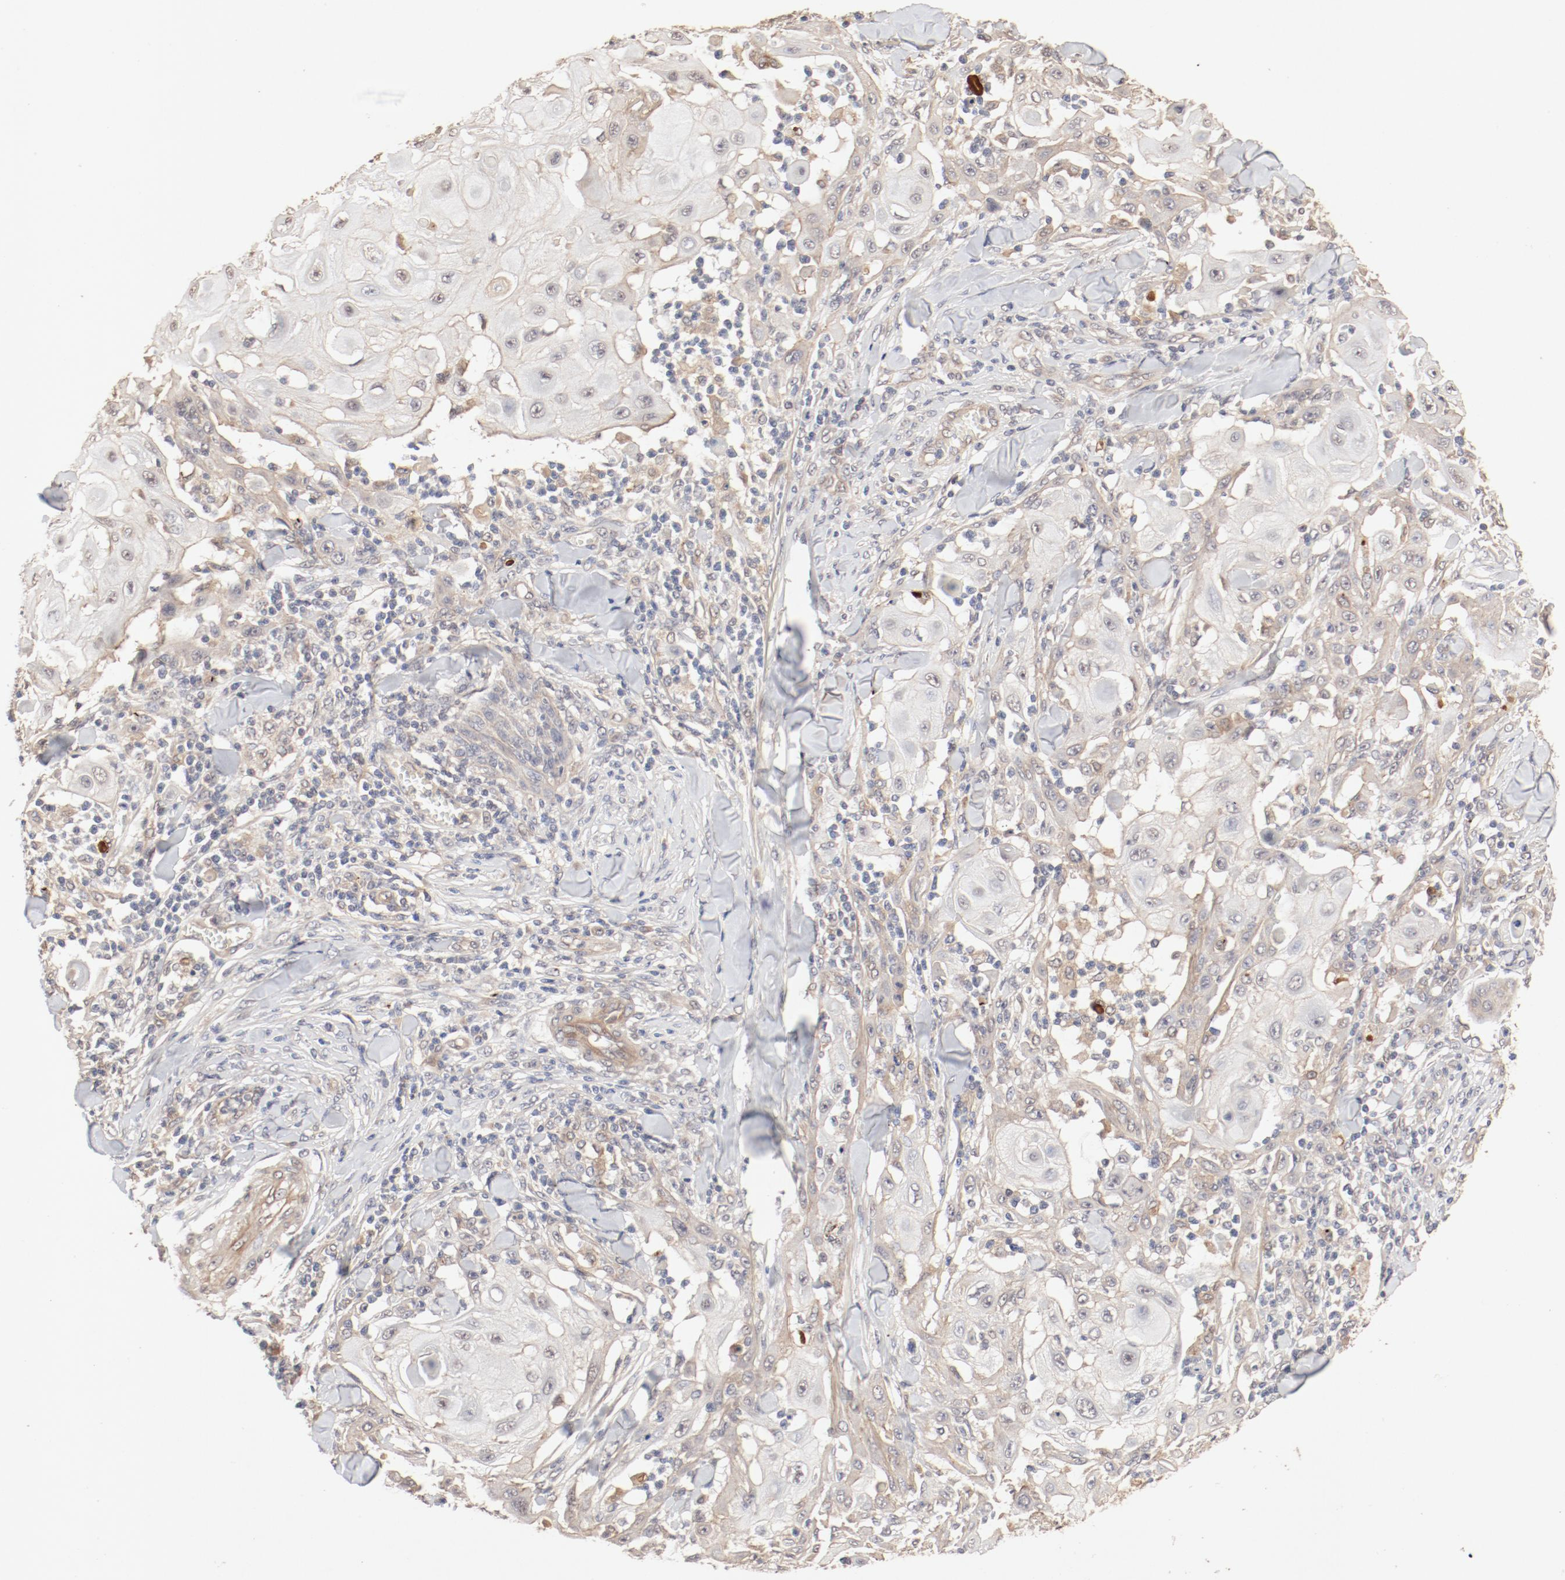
{"staining": {"intensity": "moderate", "quantity": ">75%", "location": "cytoplasmic/membranous,nuclear"}, "tissue": "skin cancer", "cell_type": "Tumor cells", "image_type": "cancer", "snomed": [{"axis": "morphology", "description": "Squamous cell carcinoma, NOS"}, {"axis": "topography", "description": "Skin"}], "caption": "Brown immunohistochemical staining in human skin squamous cell carcinoma shows moderate cytoplasmic/membranous and nuclear staining in about >75% of tumor cells. (brown staining indicates protein expression, while blue staining denotes nuclei).", "gene": "IL3RA", "patient": {"sex": "male", "age": 24}}